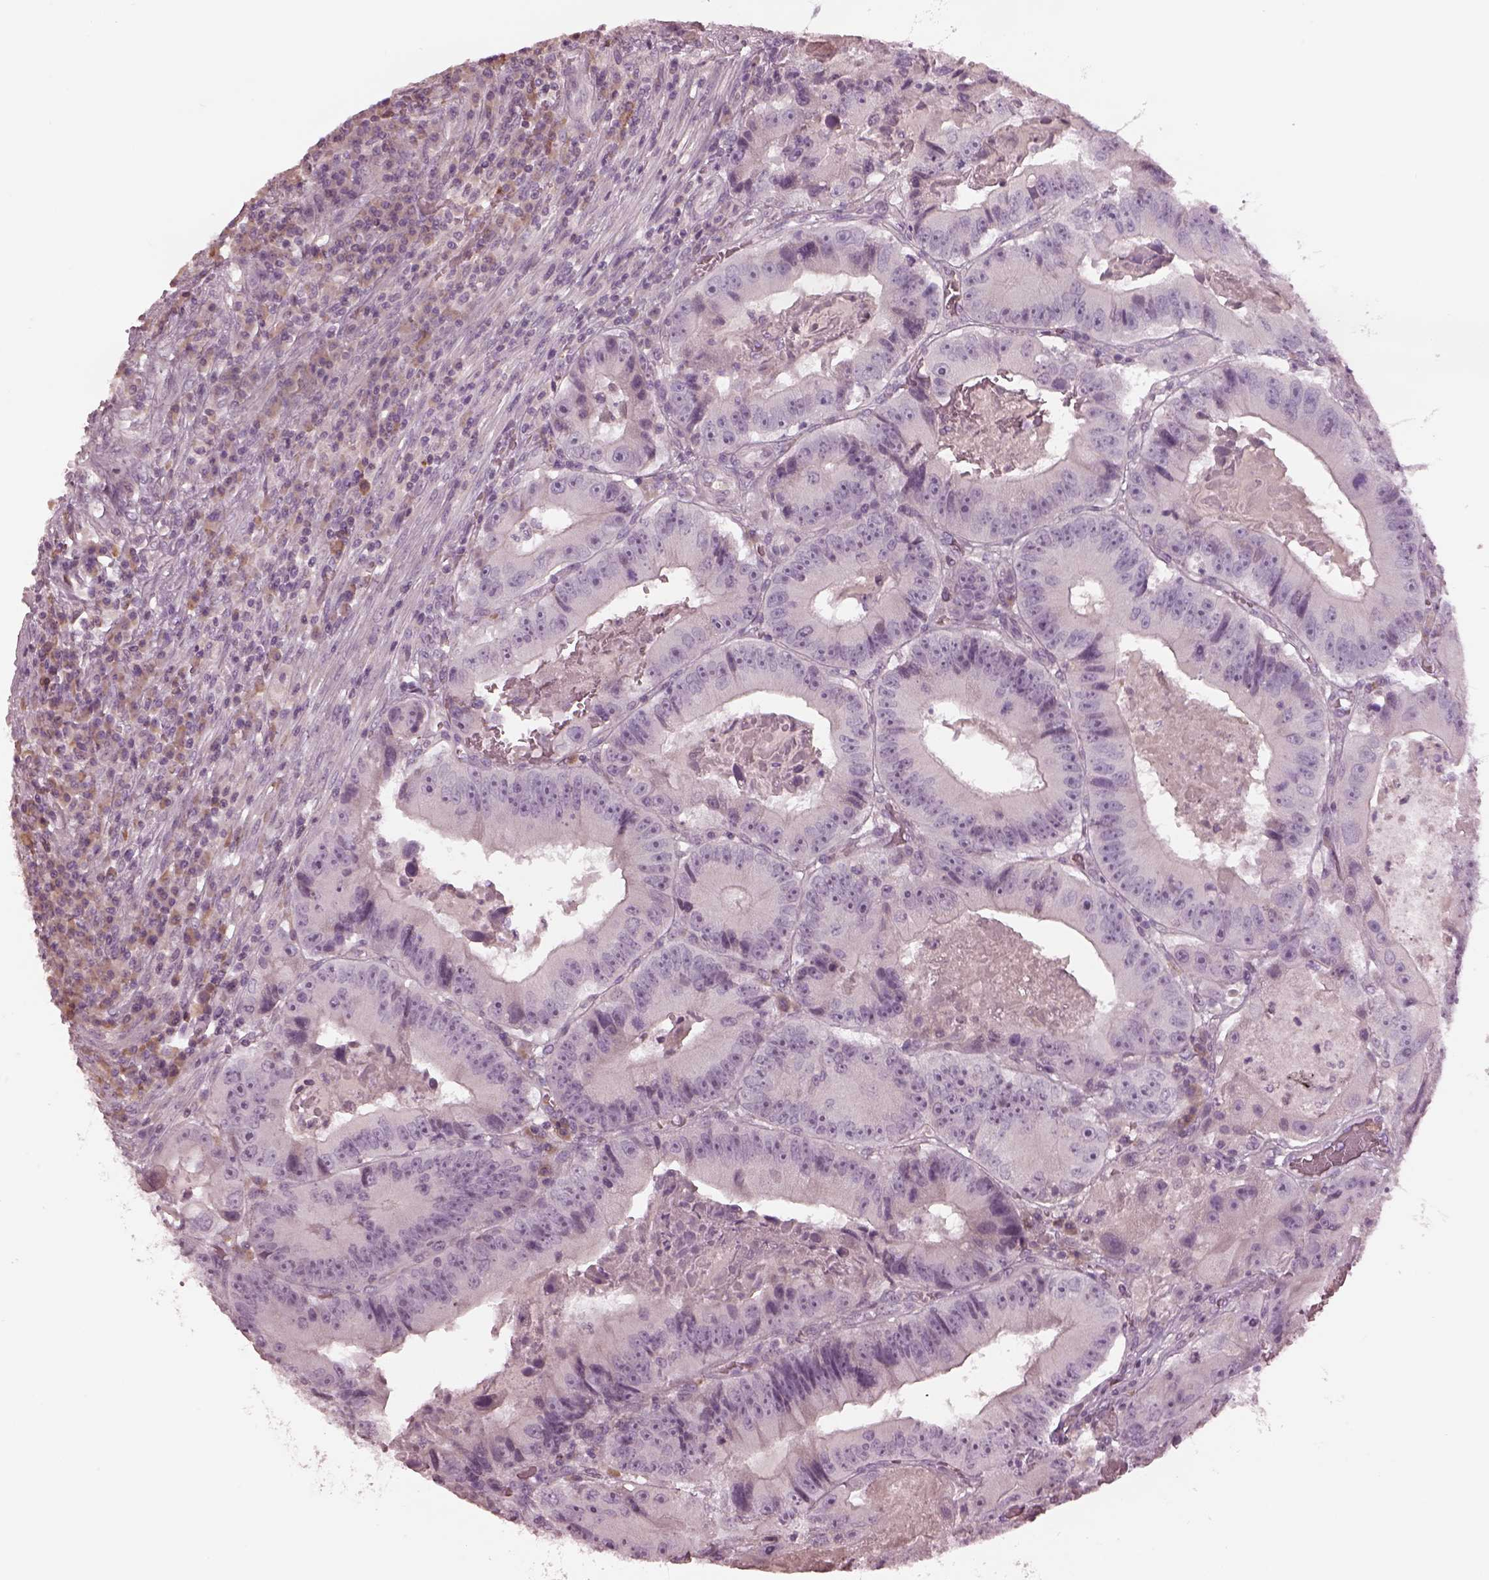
{"staining": {"intensity": "negative", "quantity": "none", "location": "none"}, "tissue": "colorectal cancer", "cell_type": "Tumor cells", "image_type": "cancer", "snomed": [{"axis": "morphology", "description": "Adenocarcinoma, NOS"}, {"axis": "topography", "description": "Colon"}], "caption": "There is no significant staining in tumor cells of adenocarcinoma (colorectal).", "gene": "MIA", "patient": {"sex": "female", "age": 86}}